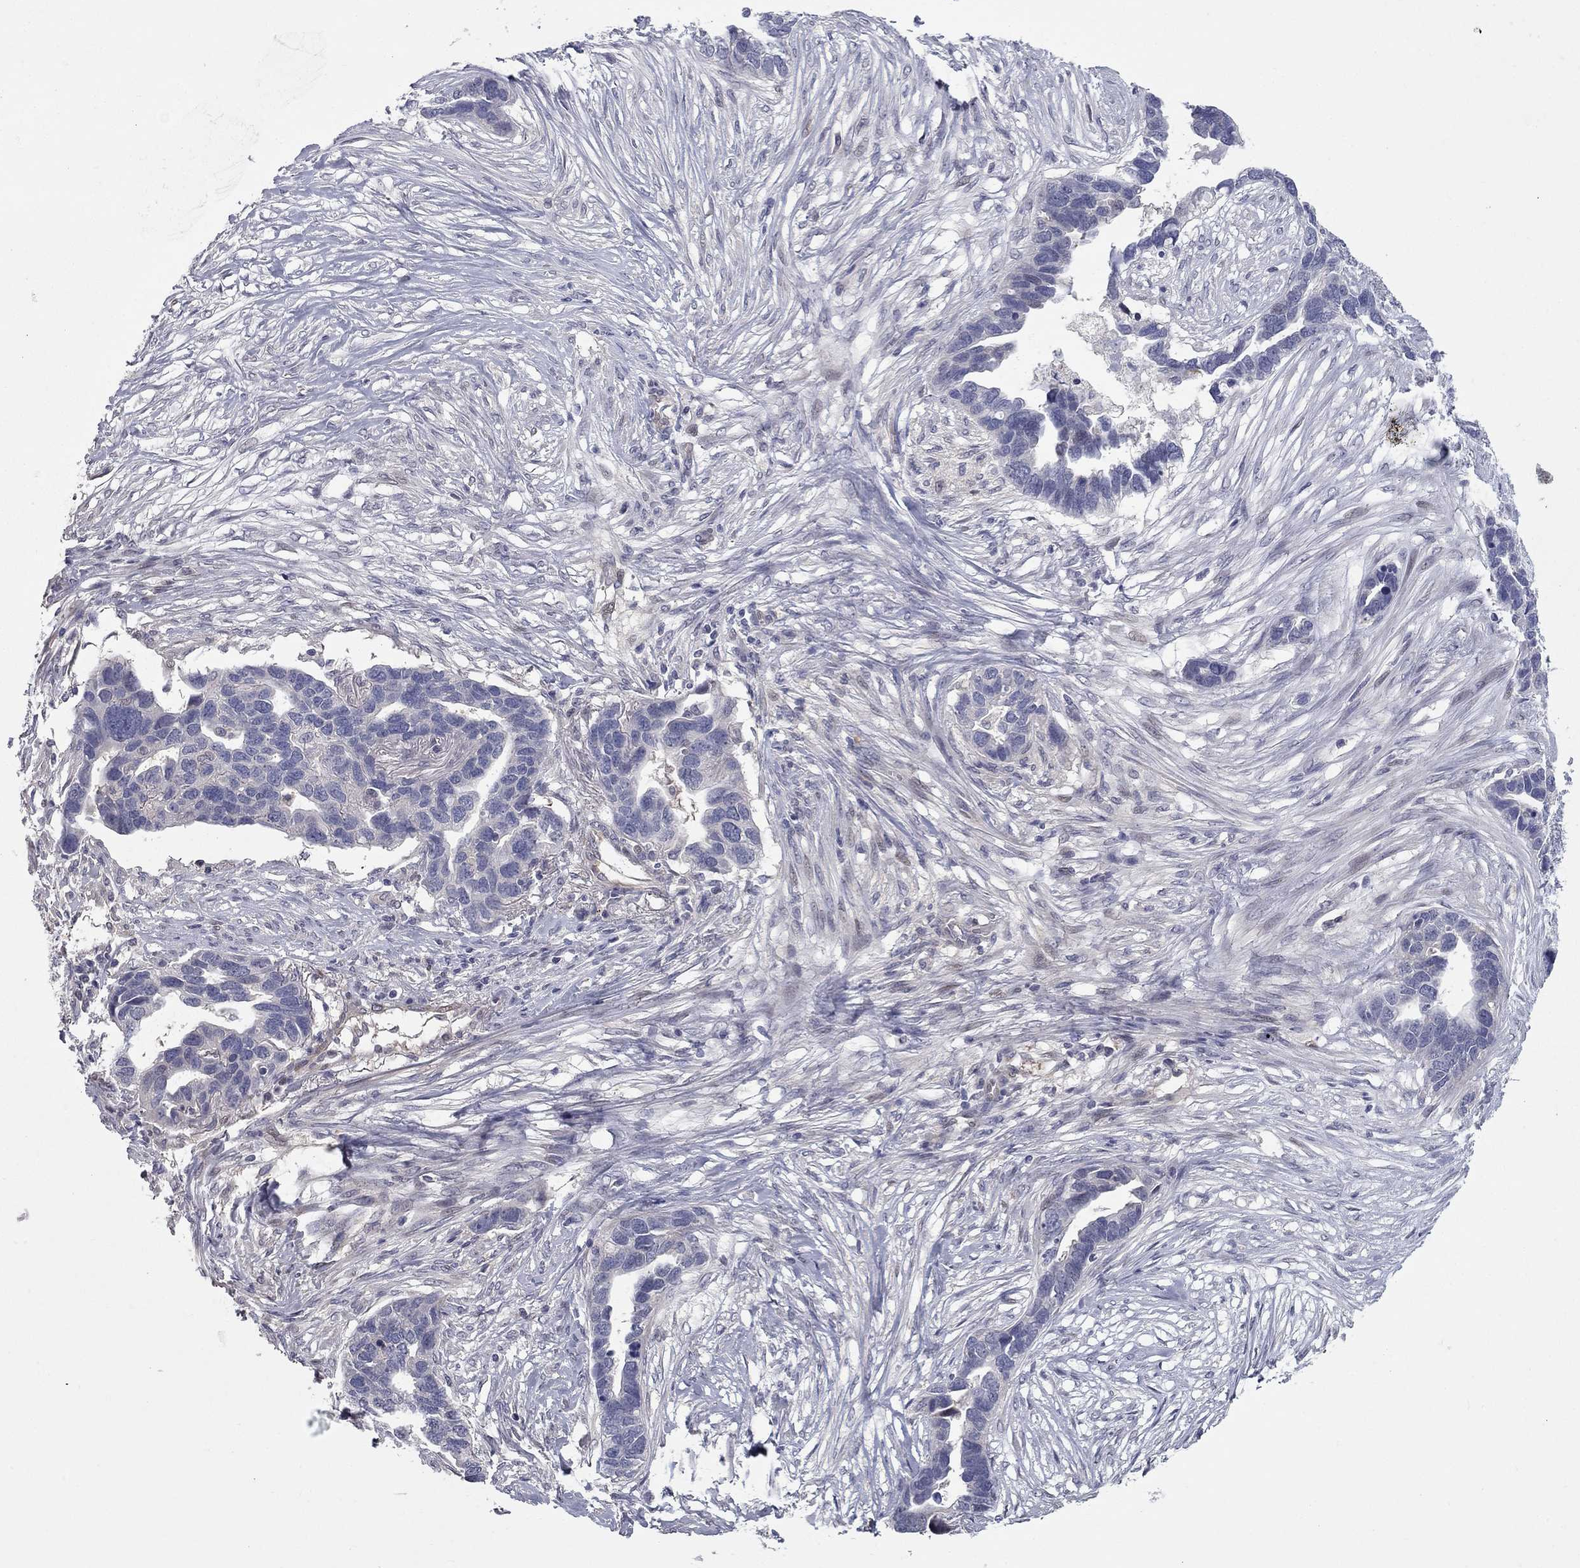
{"staining": {"intensity": "negative", "quantity": "none", "location": "none"}, "tissue": "ovarian cancer", "cell_type": "Tumor cells", "image_type": "cancer", "snomed": [{"axis": "morphology", "description": "Cystadenocarcinoma, serous, NOS"}, {"axis": "topography", "description": "Ovary"}], "caption": "This image is of ovarian cancer stained with IHC to label a protein in brown with the nuclei are counter-stained blue. There is no staining in tumor cells. (DAB immunohistochemistry (IHC) with hematoxylin counter stain).", "gene": "DUSP7", "patient": {"sex": "female", "age": 54}}